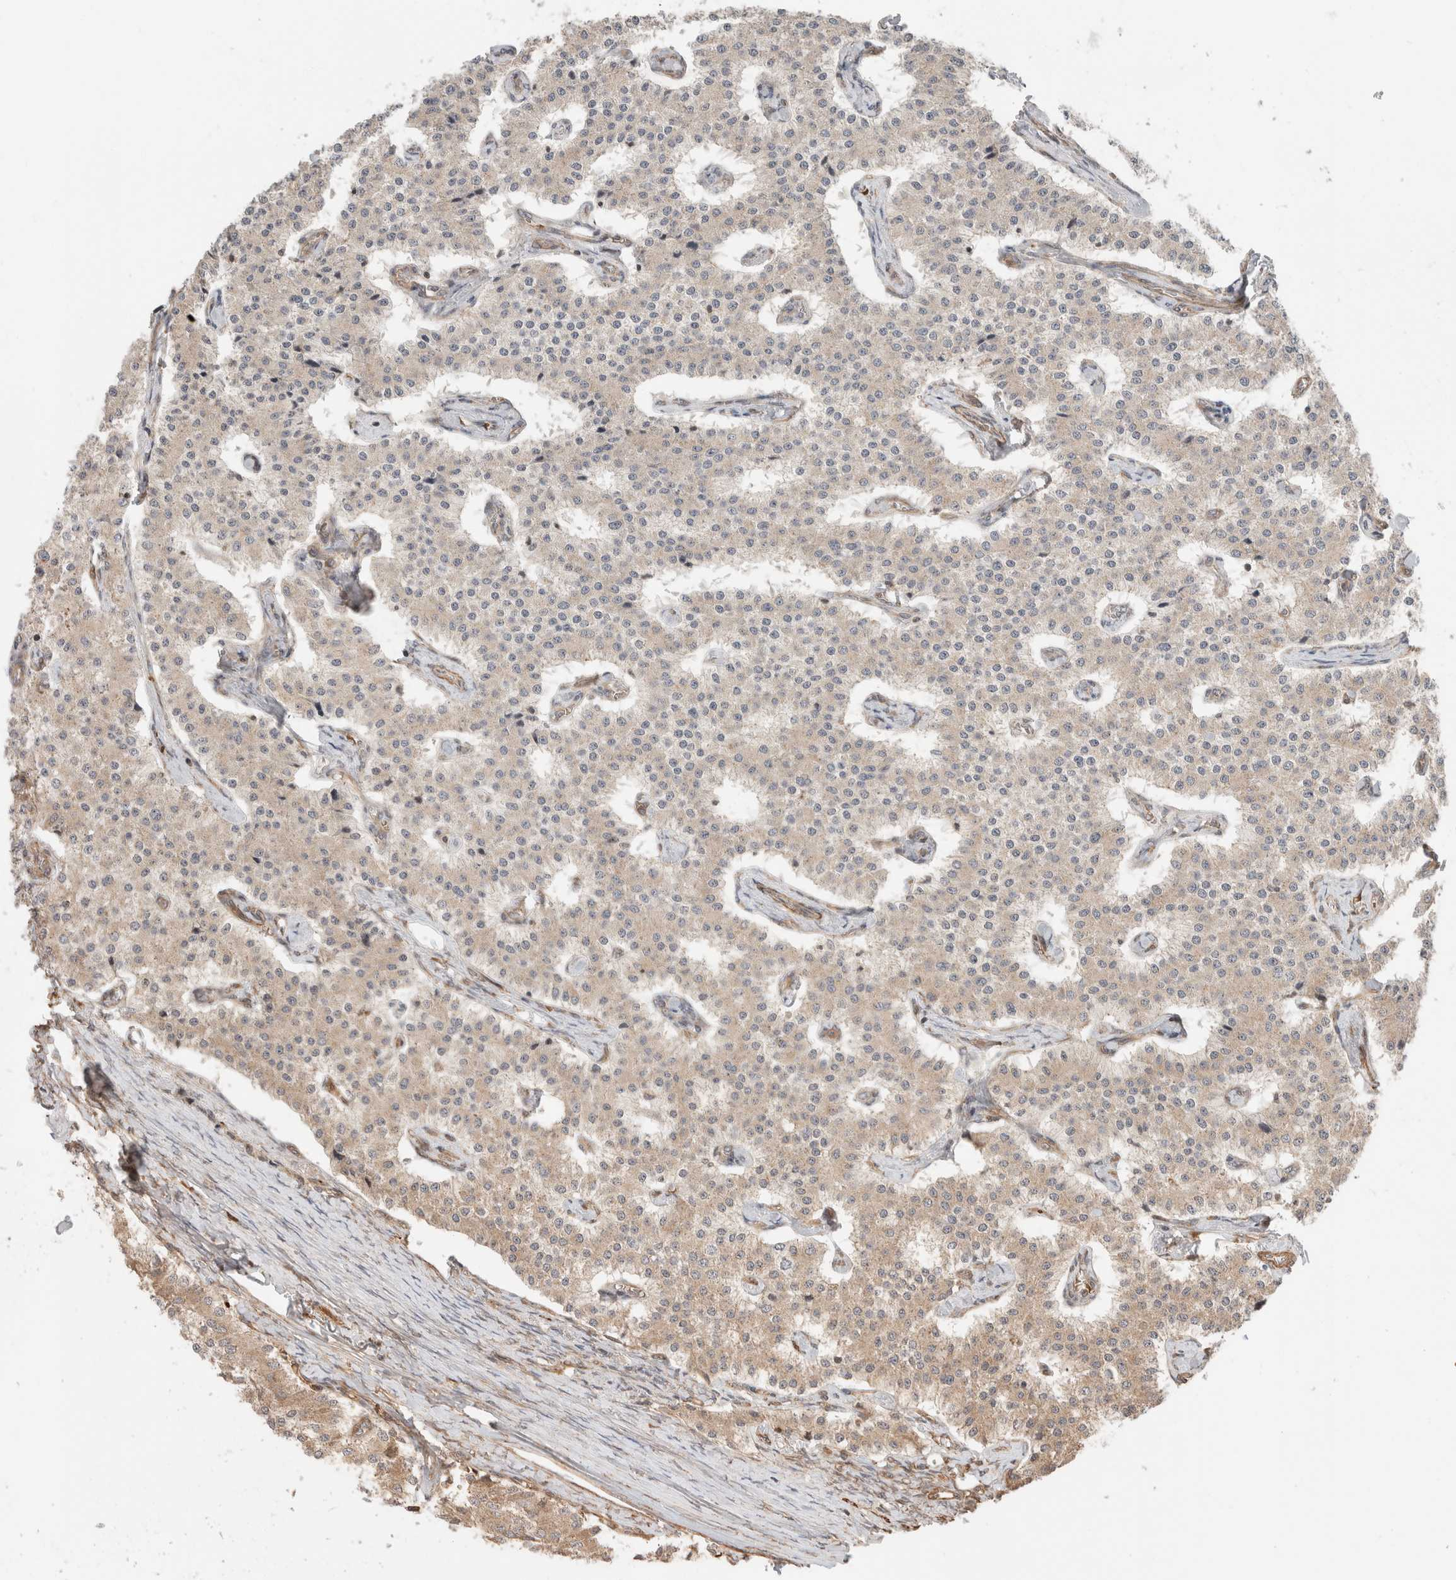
{"staining": {"intensity": "negative", "quantity": "none", "location": "none"}, "tissue": "carcinoid", "cell_type": "Tumor cells", "image_type": "cancer", "snomed": [{"axis": "morphology", "description": "Carcinoid, malignant, NOS"}, {"axis": "topography", "description": "Colon"}], "caption": "Carcinoid (malignant) was stained to show a protein in brown. There is no significant staining in tumor cells.", "gene": "ZNF649", "patient": {"sex": "female", "age": 52}}